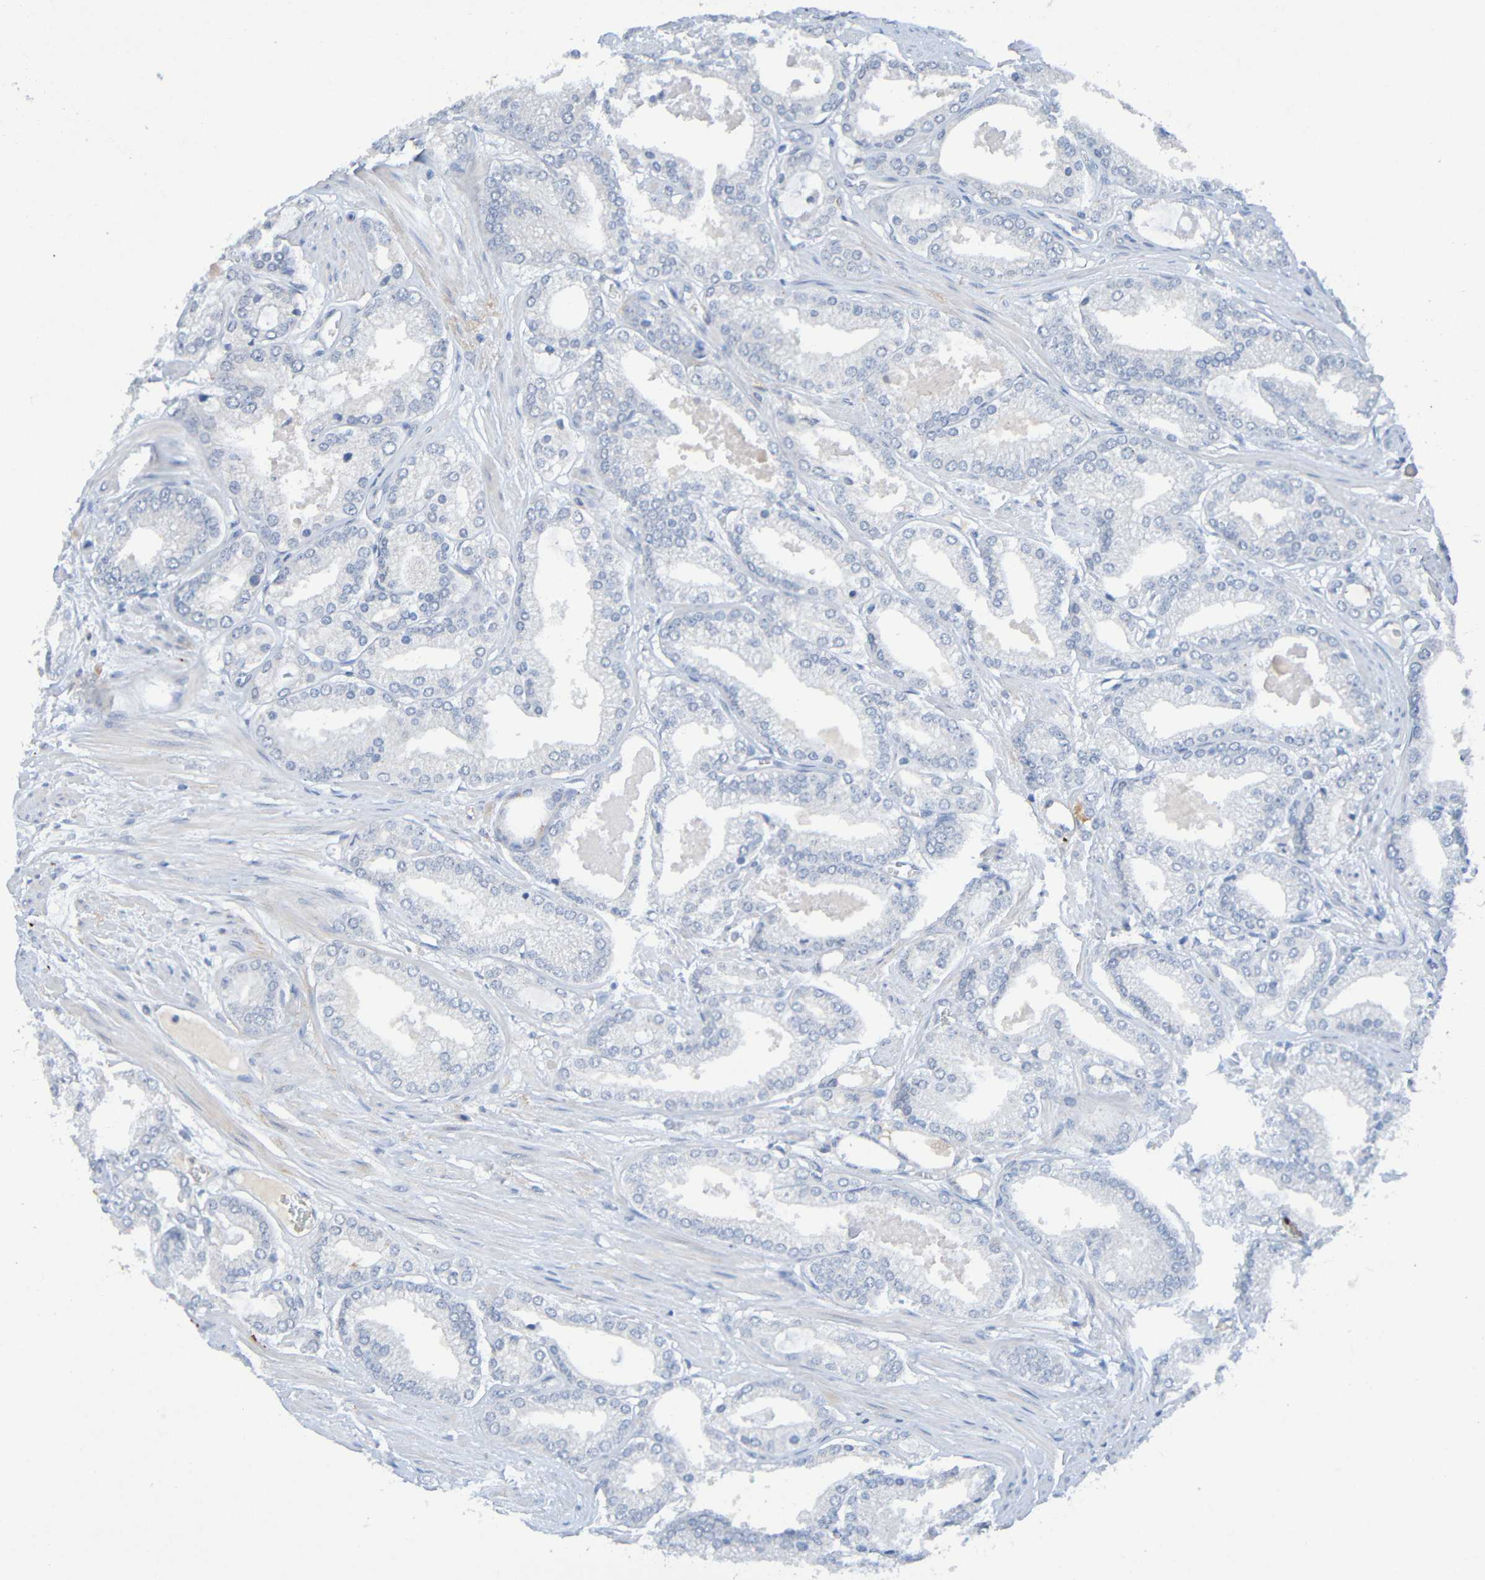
{"staining": {"intensity": "negative", "quantity": "none", "location": "none"}, "tissue": "prostate cancer", "cell_type": "Tumor cells", "image_type": "cancer", "snomed": [{"axis": "morphology", "description": "Adenocarcinoma, High grade"}, {"axis": "topography", "description": "Prostate"}], "caption": "Protein analysis of prostate cancer exhibits no significant staining in tumor cells.", "gene": "IL10", "patient": {"sex": "male", "age": 61}}